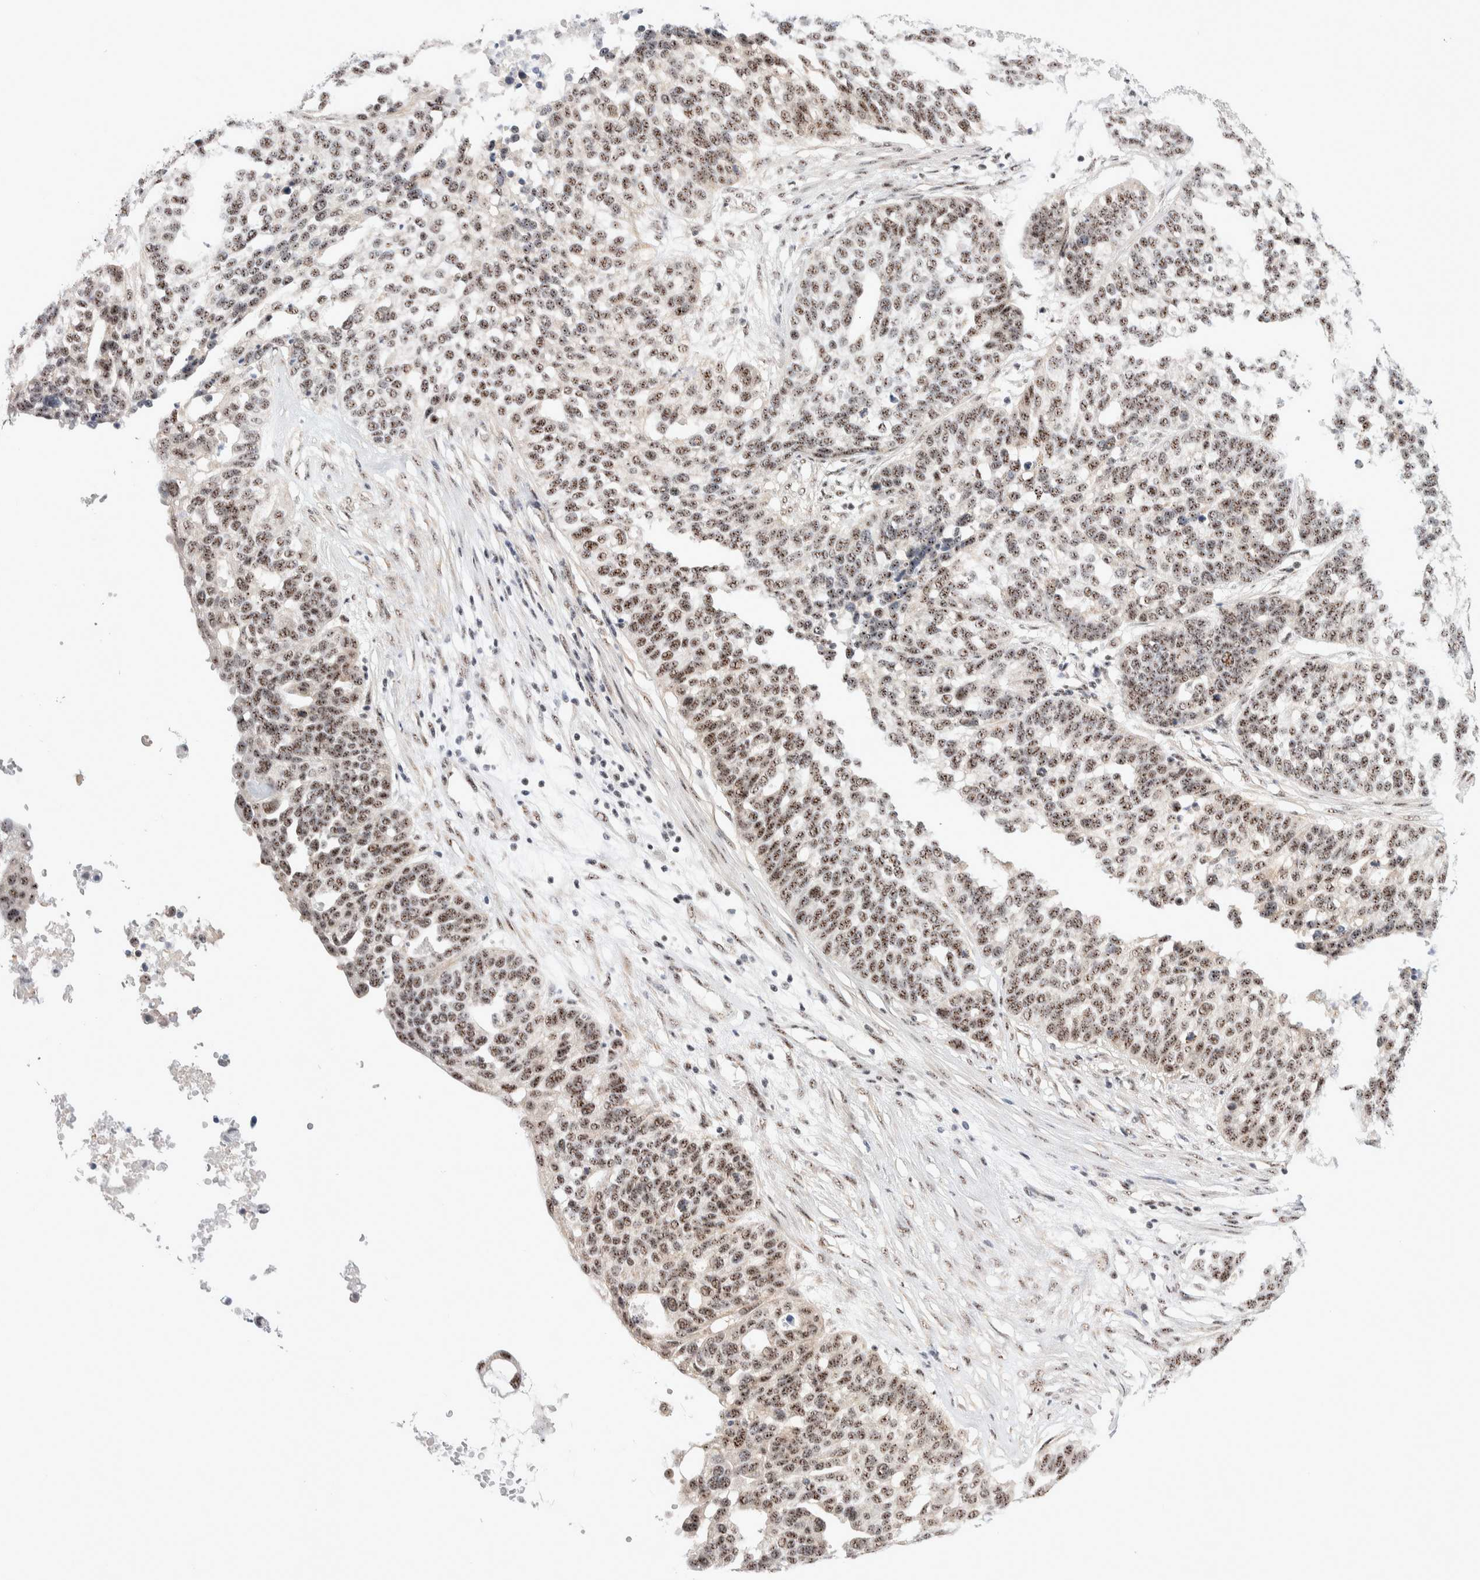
{"staining": {"intensity": "moderate", "quantity": ">75%", "location": "nuclear"}, "tissue": "ovarian cancer", "cell_type": "Tumor cells", "image_type": "cancer", "snomed": [{"axis": "morphology", "description": "Cystadenocarcinoma, serous, NOS"}, {"axis": "topography", "description": "Ovary"}], "caption": "Ovarian serous cystadenocarcinoma stained with a protein marker reveals moderate staining in tumor cells.", "gene": "ZNF695", "patient": {"sex": "female", "age": 59}}